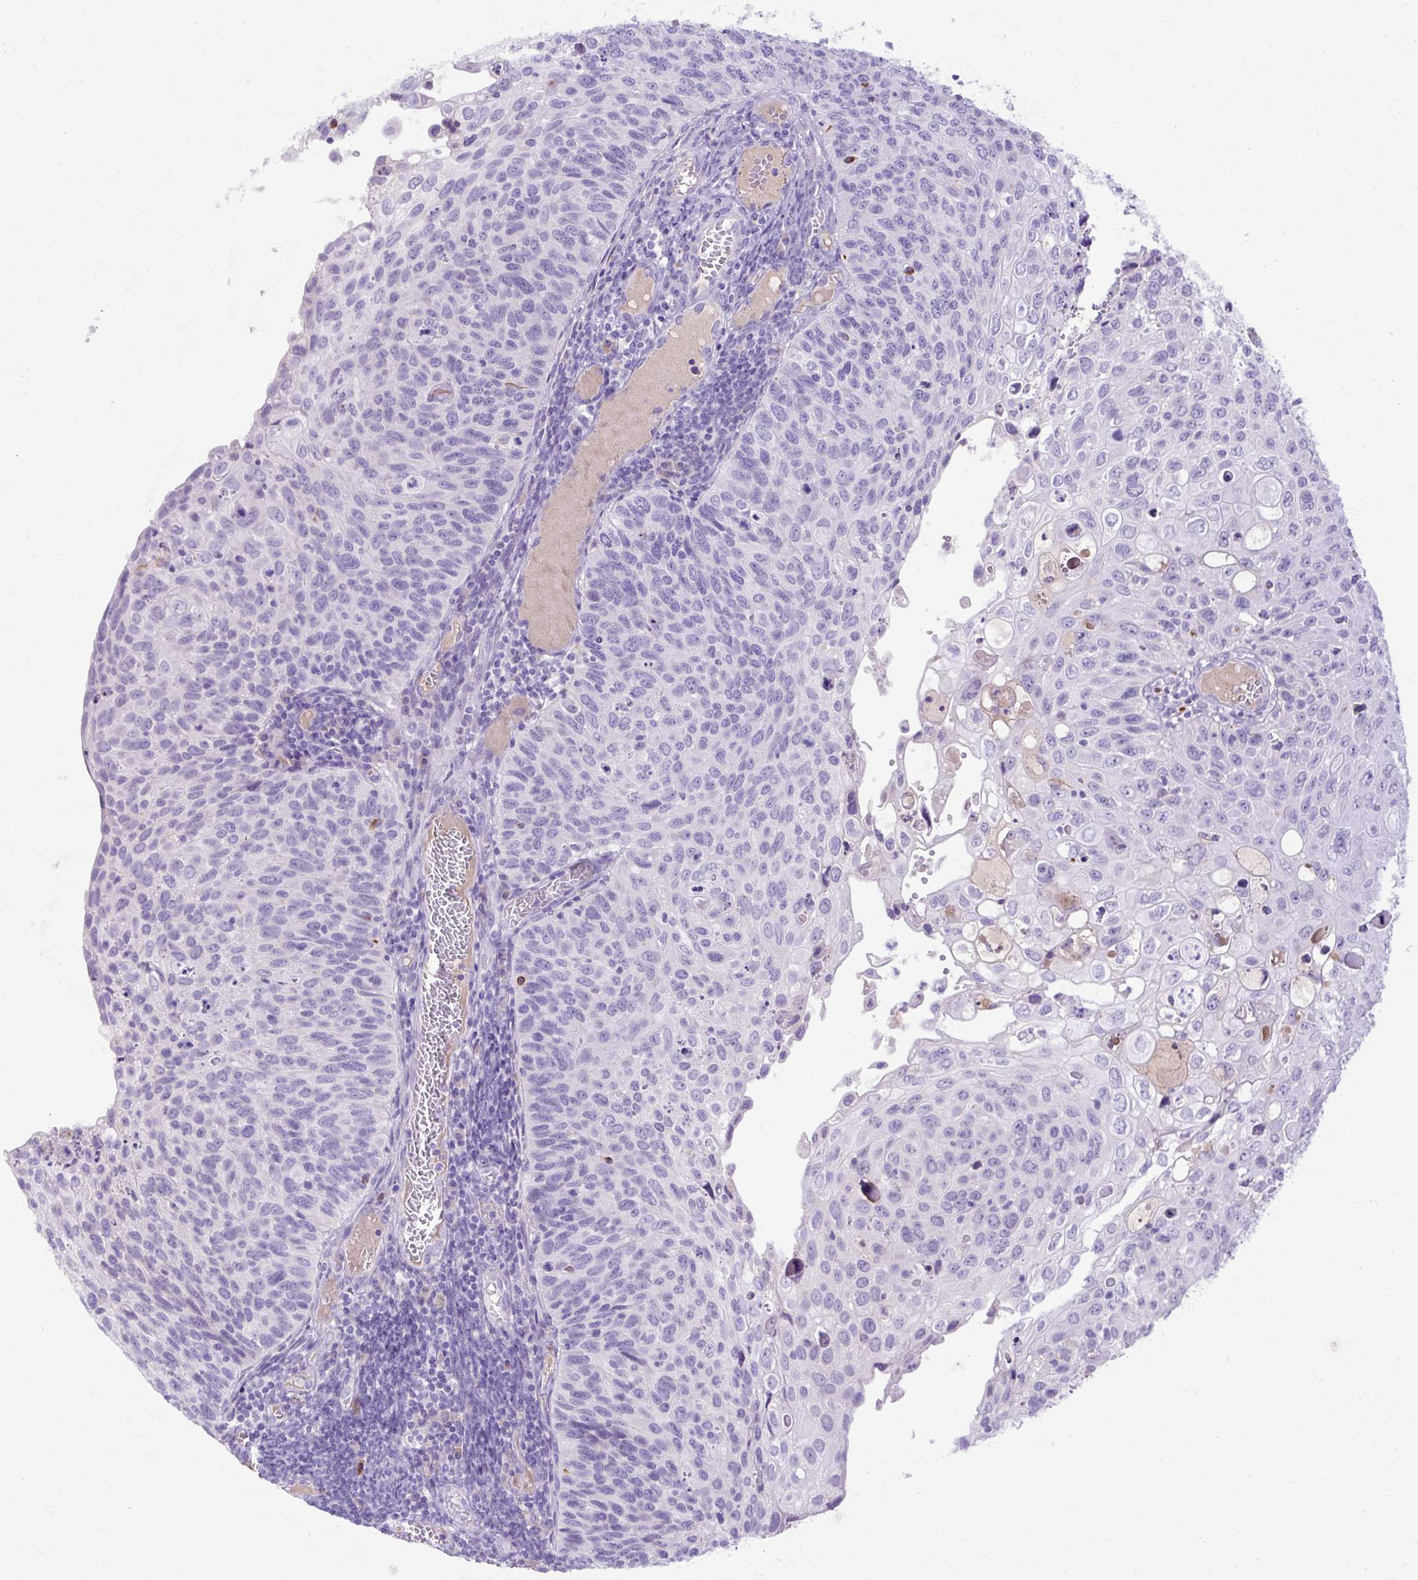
{"staining": {"intensity": "negative", "quantity": "none", "location": "none"}, "tissue": "cervical cancer", "cell_type": "Tumor cells", "image_type": "cancer", "snomed": [{"axis": "morphology", "description": "Squamous cell carcinoma, NOS"}, {"axis": "topography", "description": "Cervix"}], "caption": "DAB immunohistochemical staining of squamous cell carcinoma (cervical) exhibits no significant positivity in tumor cells.", "gene": "SPTBN5", "patient": {"sex": "female", "age": 70}}